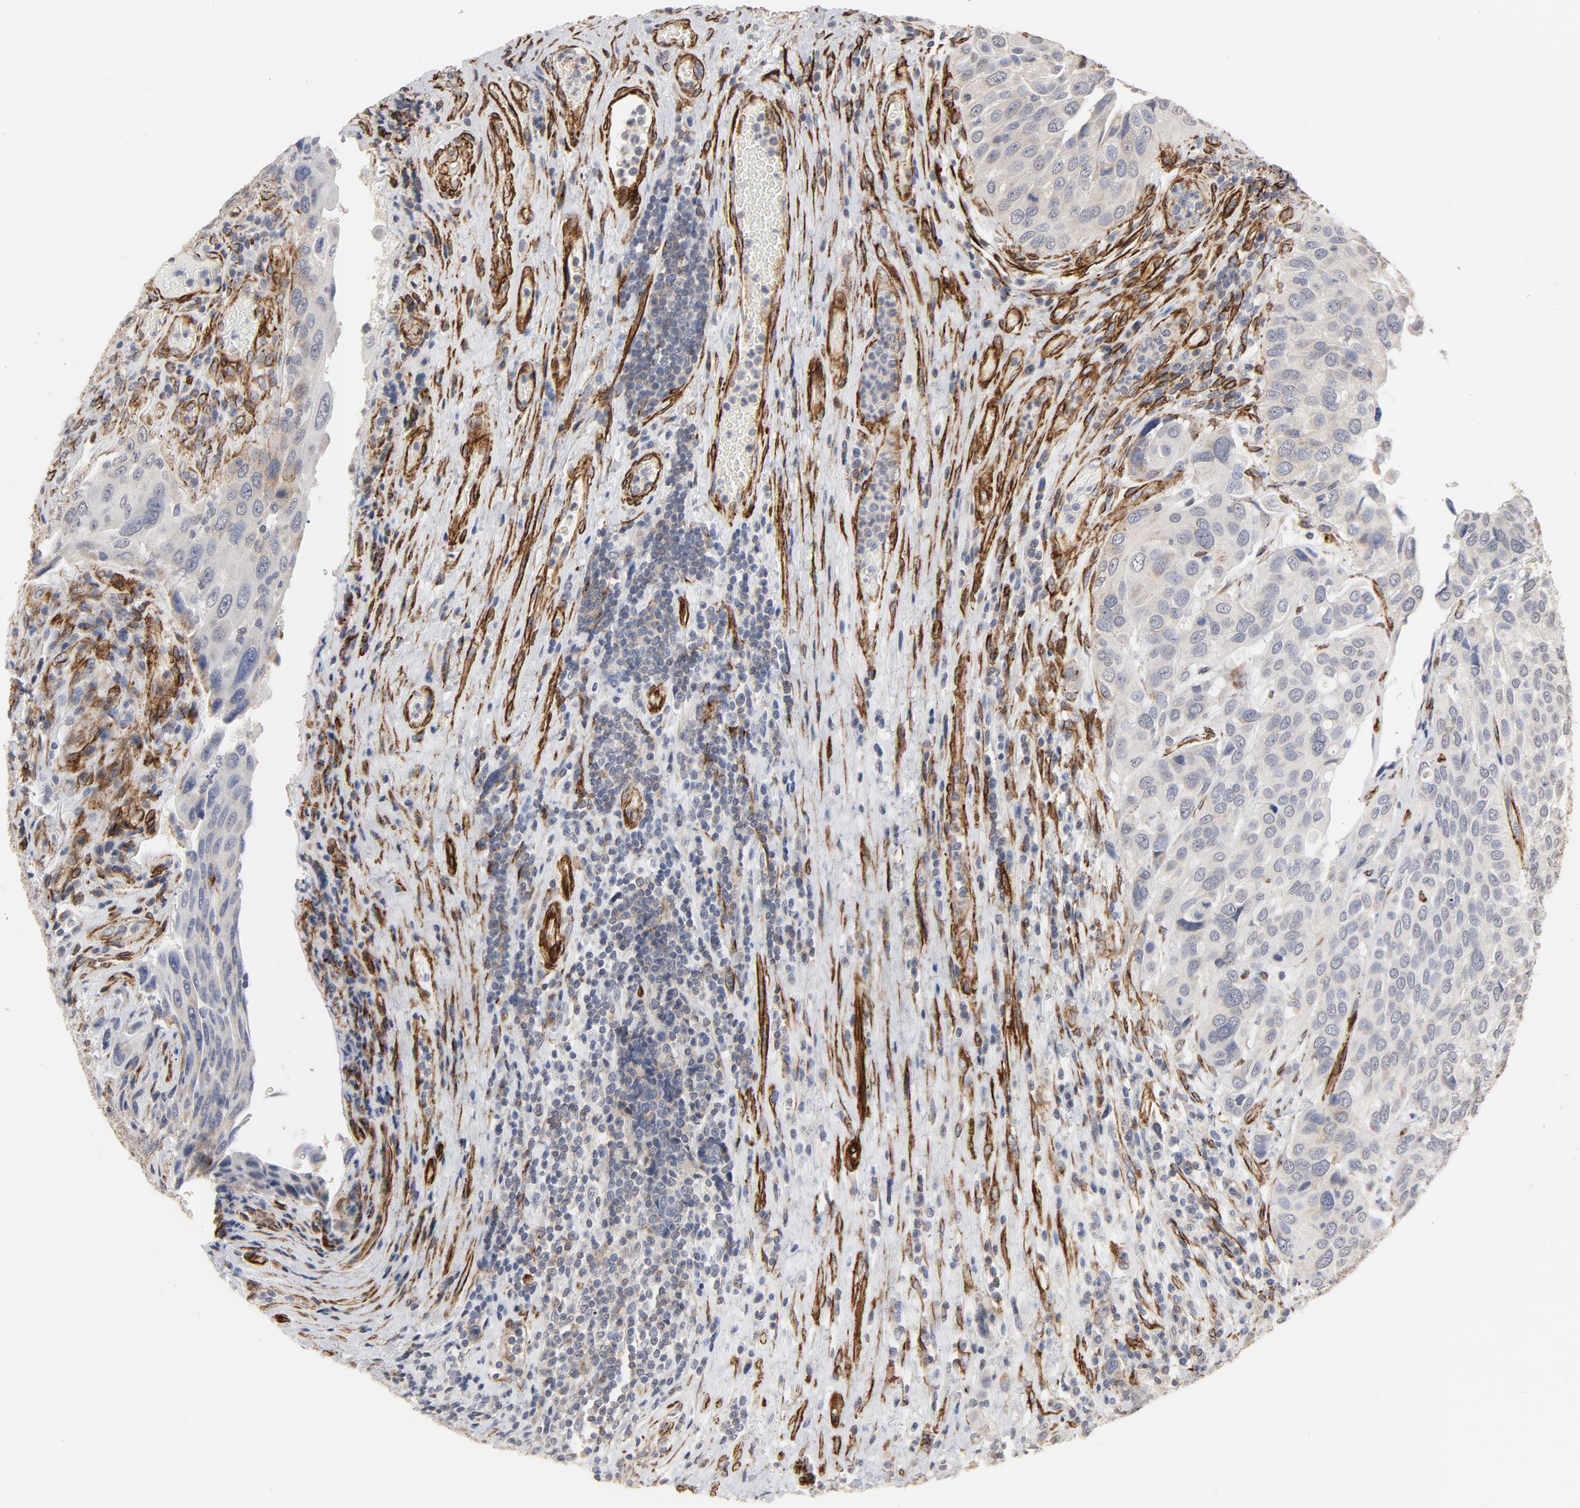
{"staining": {"intensity": "weak", "quantity": "25%-75%", "location": "cytoplasmic/membranous"}, "tissue": "urothelial cancer", "cell_type": "Tumor cells", "image_type": "cancer", "snomed": [{"axis": "morphology", "description": "Urothelial carcinoma, High grade"}, {"axis": "topography", "description": "Urinary bladder"}], "caption": "IHC image of neoplastic tissue: human urothelial cancer stained using IHC displays low levels of weak protein expression localized specifically in the cytoplasmic/membranous of tumor cells, appearing as a cytoplasmic/membranous brown color.", "gene": "GNG2", "patient": {"sex": "male", "age": 50}}